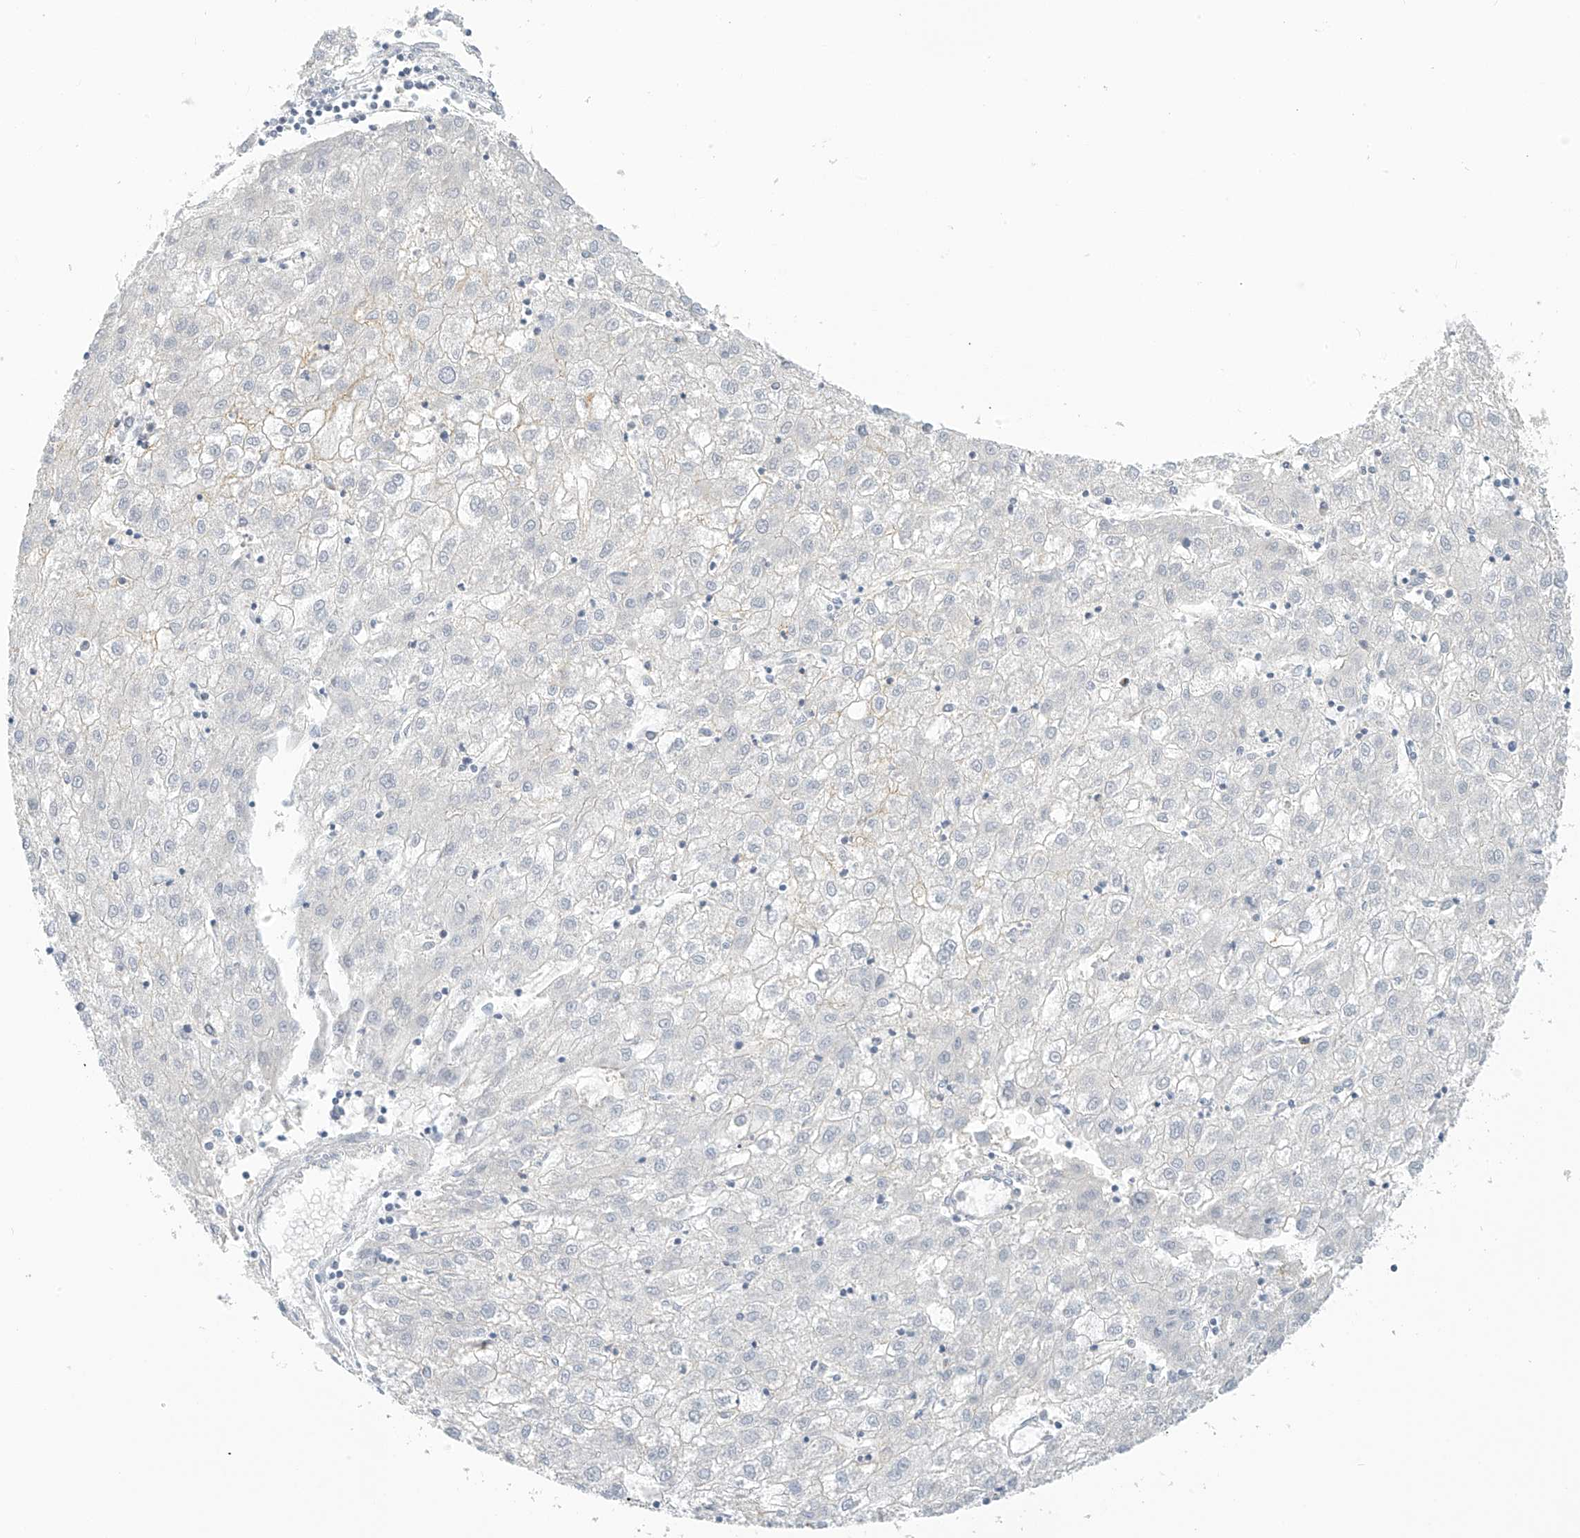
{"staining": {"intensity": "negative", "quantity": "none", "location": "none"}, "tissue": "liver cancer", "cell_type": "Tumor cells", "image_type": "cancer", "snomed": [{"axis": "morphology", "description": "Carcinoma, Hepatocellular, NOS"}, {"axis": "topography", "description": "Liver"}], "caption": "Liver cancer stained for a protein using immunohistochemistry reveals no staining tumor cells.", "gene": "SLC6A12", "patient": {"sex": "male", "age": 72}}